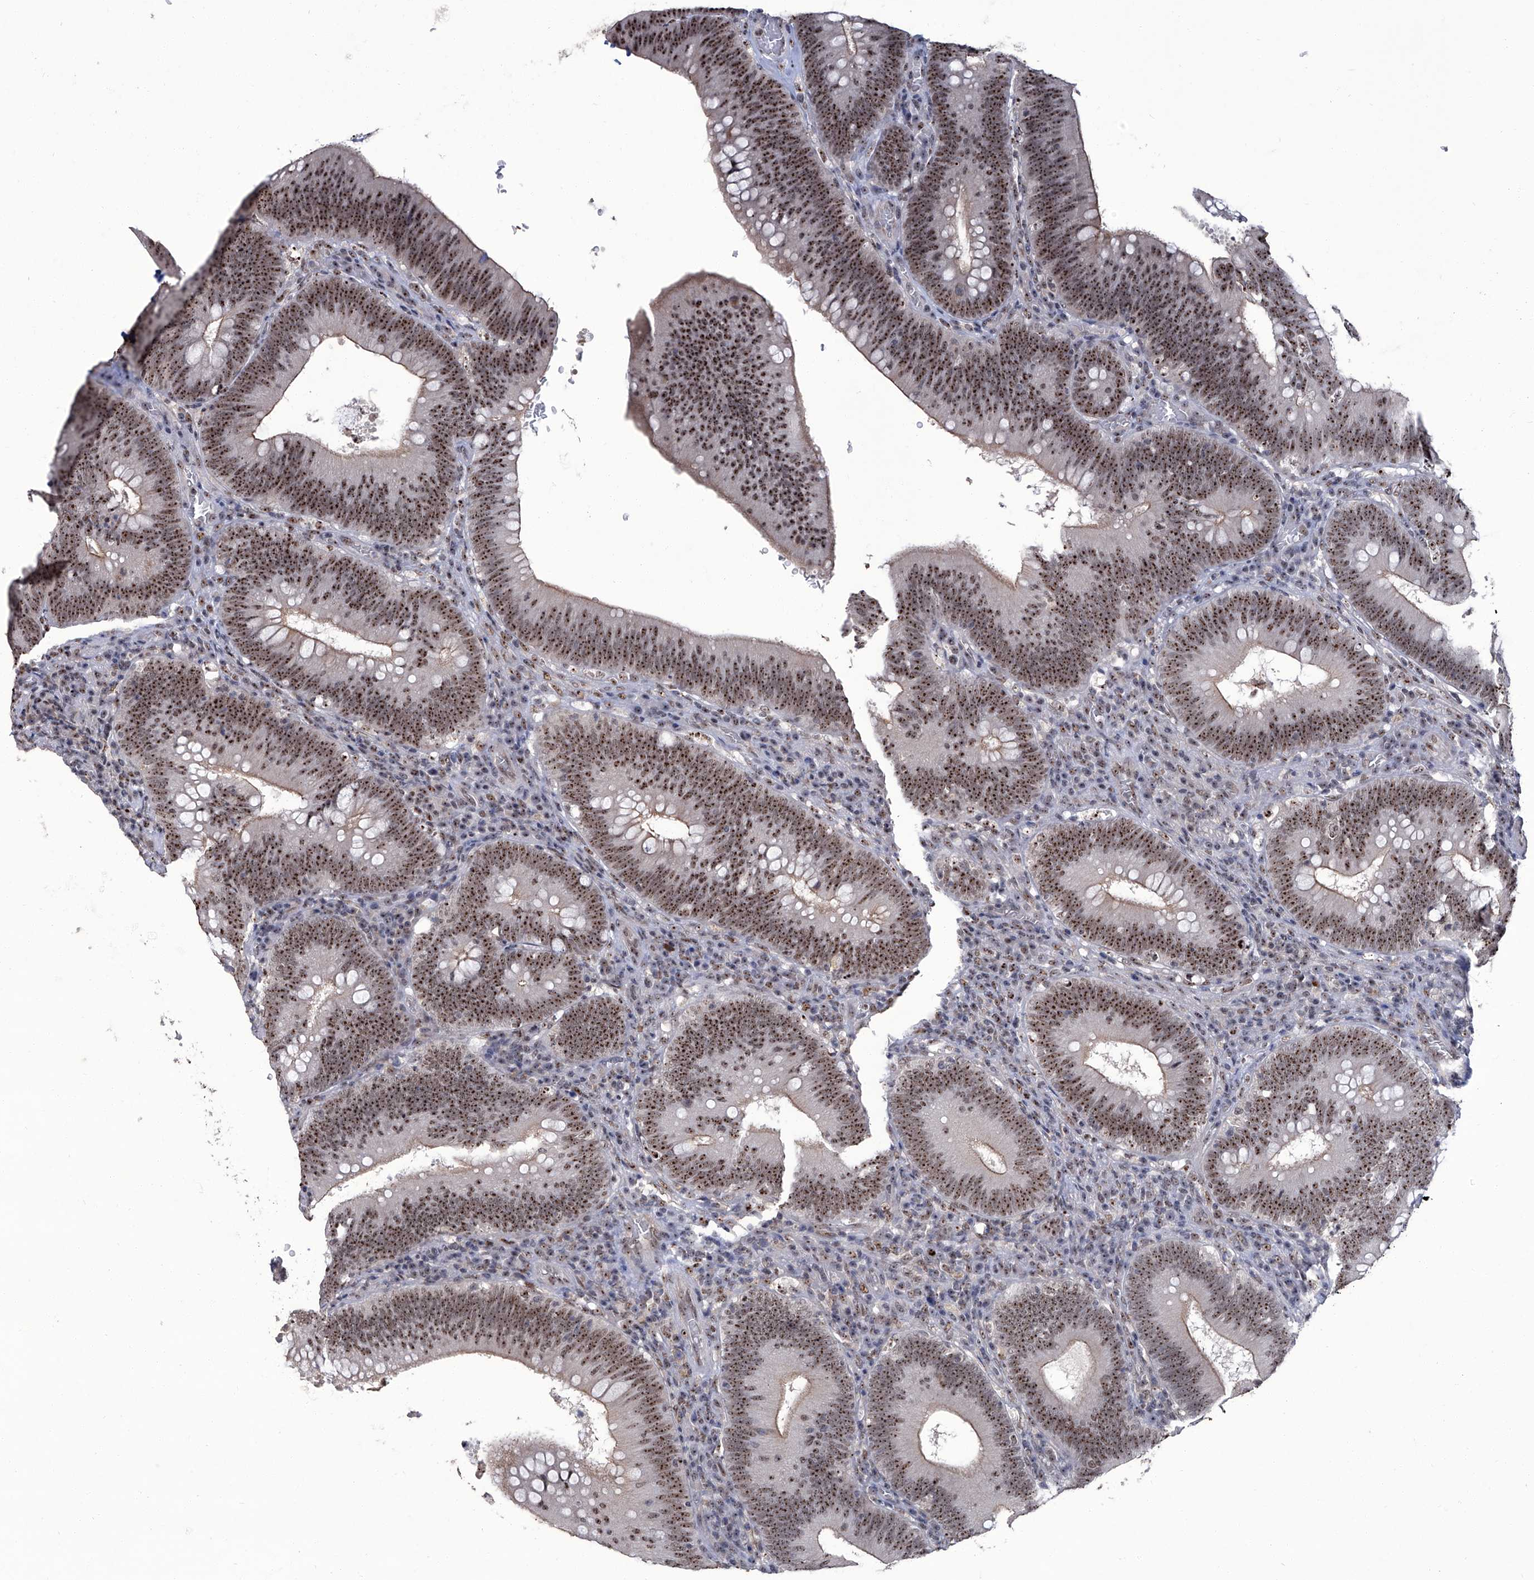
{"staining": {"intensity": "strong", "quantity": ">75%", "location": "nuclear"}, "tissue": "colorectal cancer", "cell_type": "Tumor cells", "image_type": "cancer", "snomed": [{"axis": "morphology", "description": "Normal tissue, NOS"}, {"axis": "topography", "description": "Colon"}], "caption": "The micrograph exhibits a brown stain indicating the presence of a protein in the nuclear of tumor cells in colorectal cancer.", "gene": "CMTR1", "patient": {"sex": "female", "age": 82}}